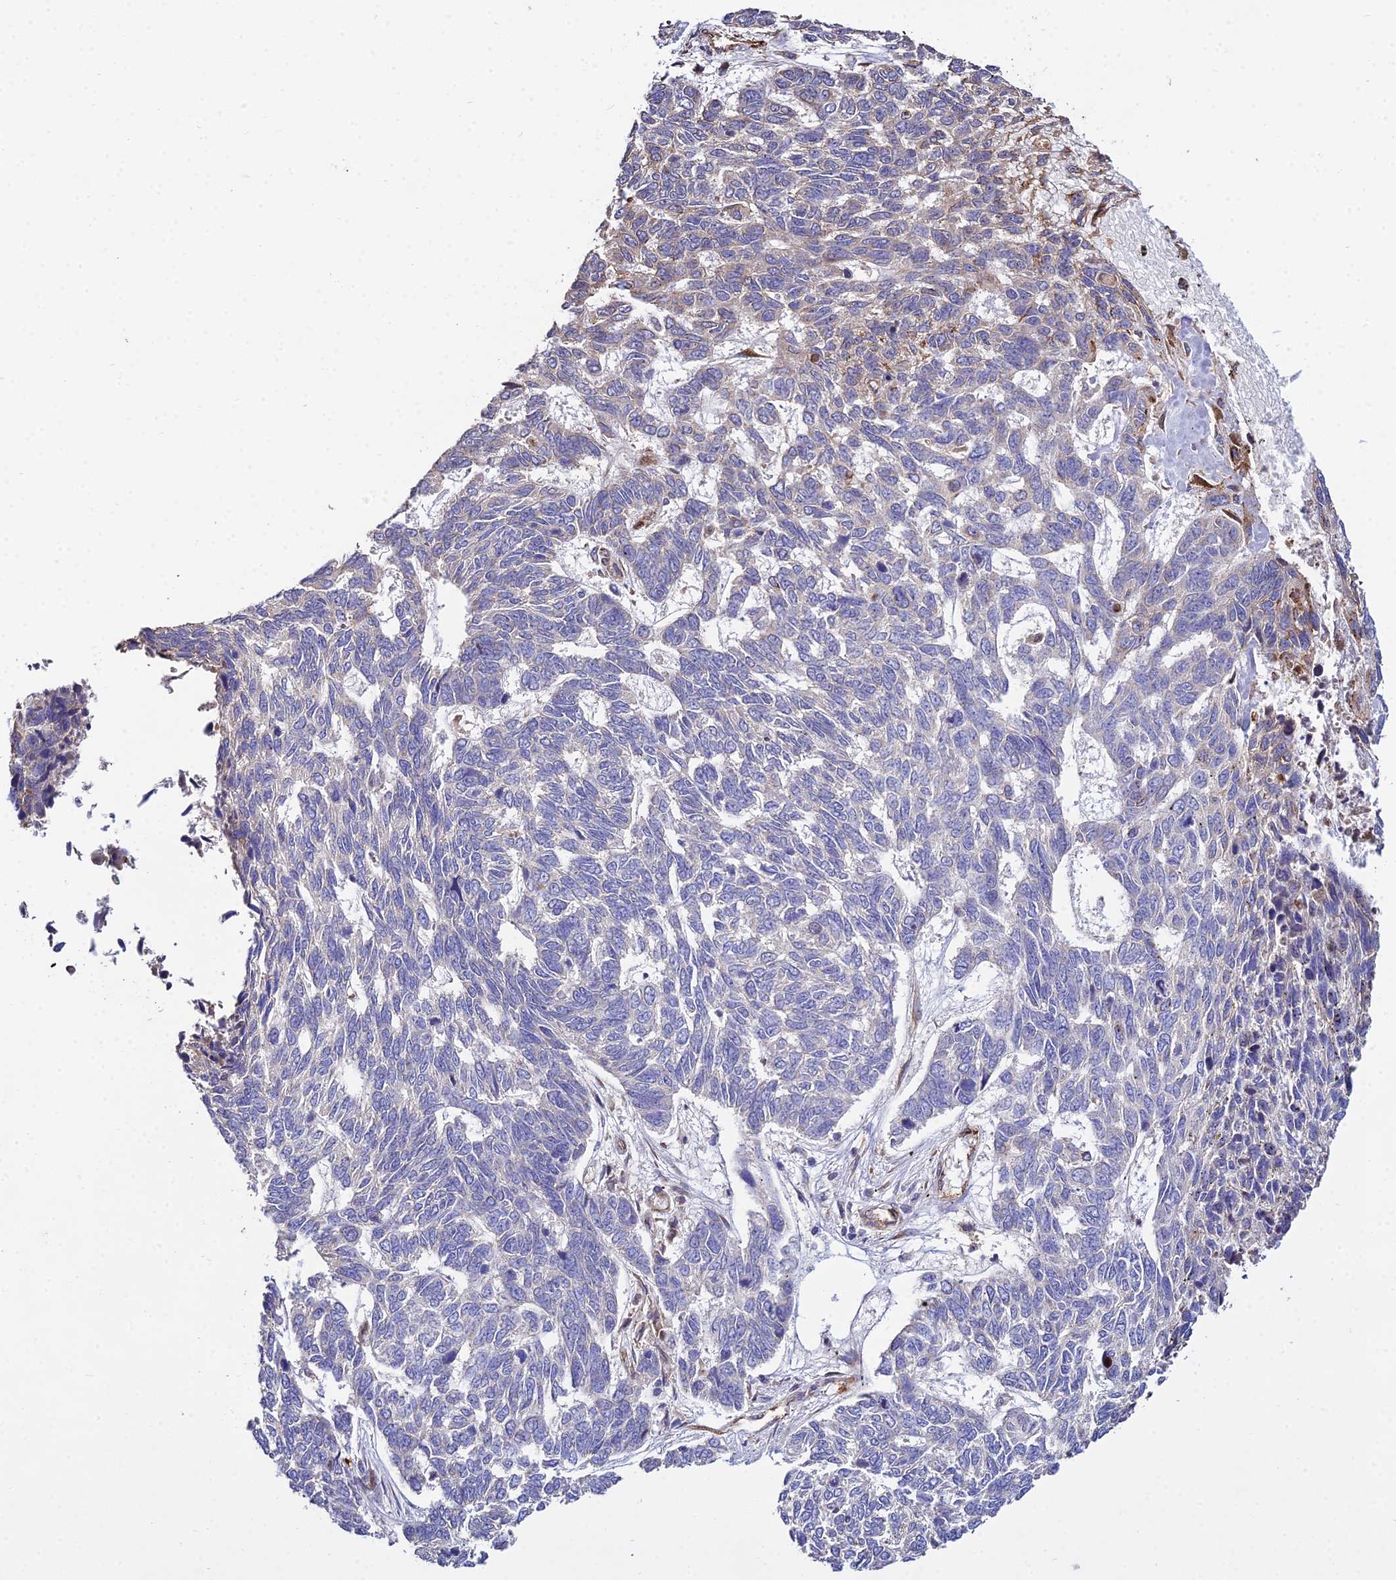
{"staining": {"intensity": "negative", "quantity": "none", "location": "none"}, "tissue": "skin cancer", "cell_type": "Tumor cells", "image_type": "cancer", "snomed": [{"axis": "morphology", "description": "Basal cell carcinoma"}, {"axis": "topography", "description": "Skin"}], "caption": "An immunohistochemistry image of skin cancer (basal cell carcinoma) is shown. There is no staining in tumor cells of skin cancer (basal cell carcinoma).", "gene": "GRTP1", "patient": {"sex": "female", "age": 65}}